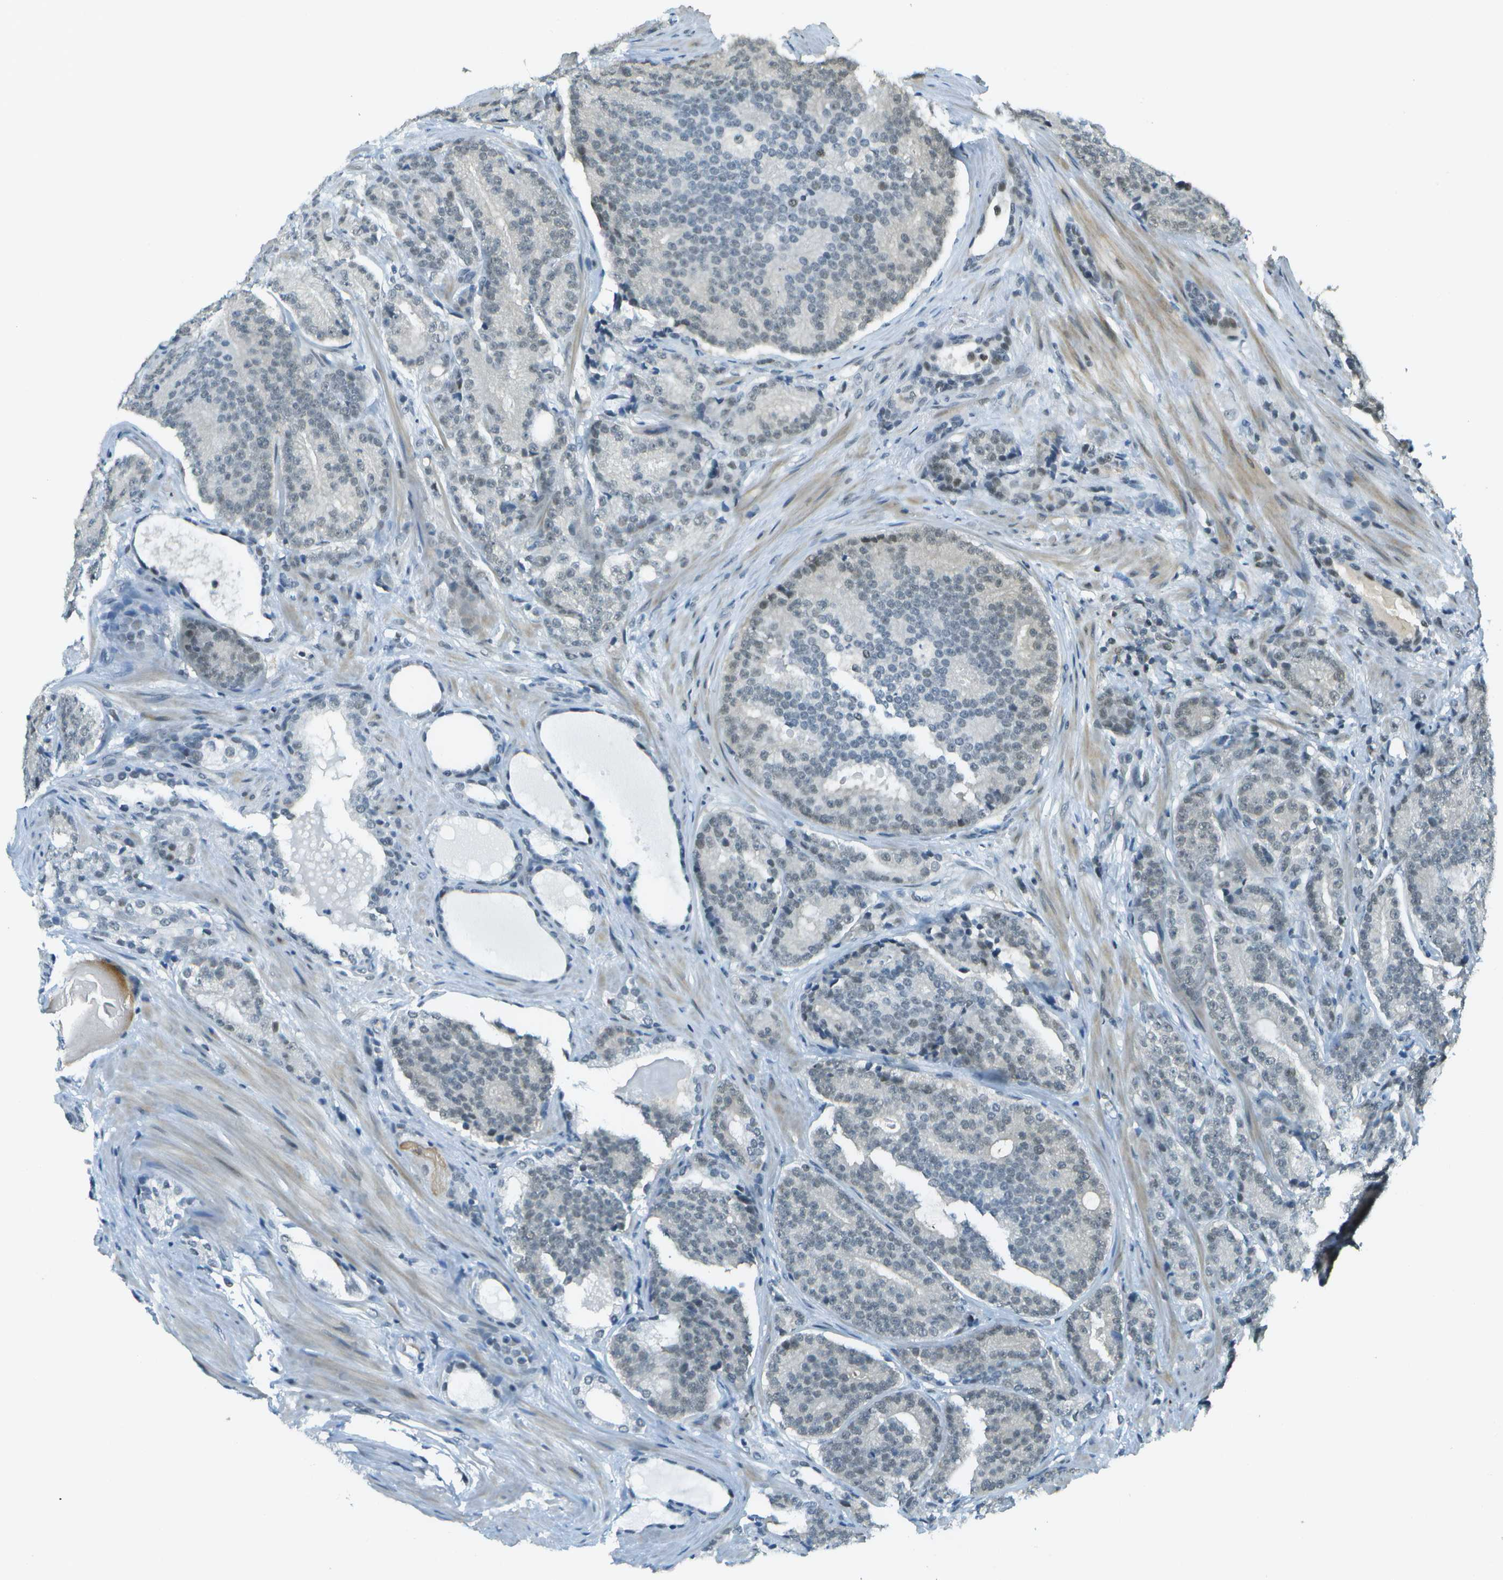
{"staining": {"intensity": "negative", "quantity": "none", "location": "none"}, "tissue": "prostate cancer", "cell_type": "Tumor cells", "image_type": "cancer", "snomed": [{"axis": "morphology", "description": "Adenocarcinoma, High grade"}, {"axis": "topography", "description": "Prostate"}], "caption": "An IHC image of high-grade adenocarcinoma (prostate) is shown. There is no staining in tumor cells of high-grade adenocarcinoma (prostate).", "gene": "NEK11", "patient": {"sex": "male", "age": 61}}